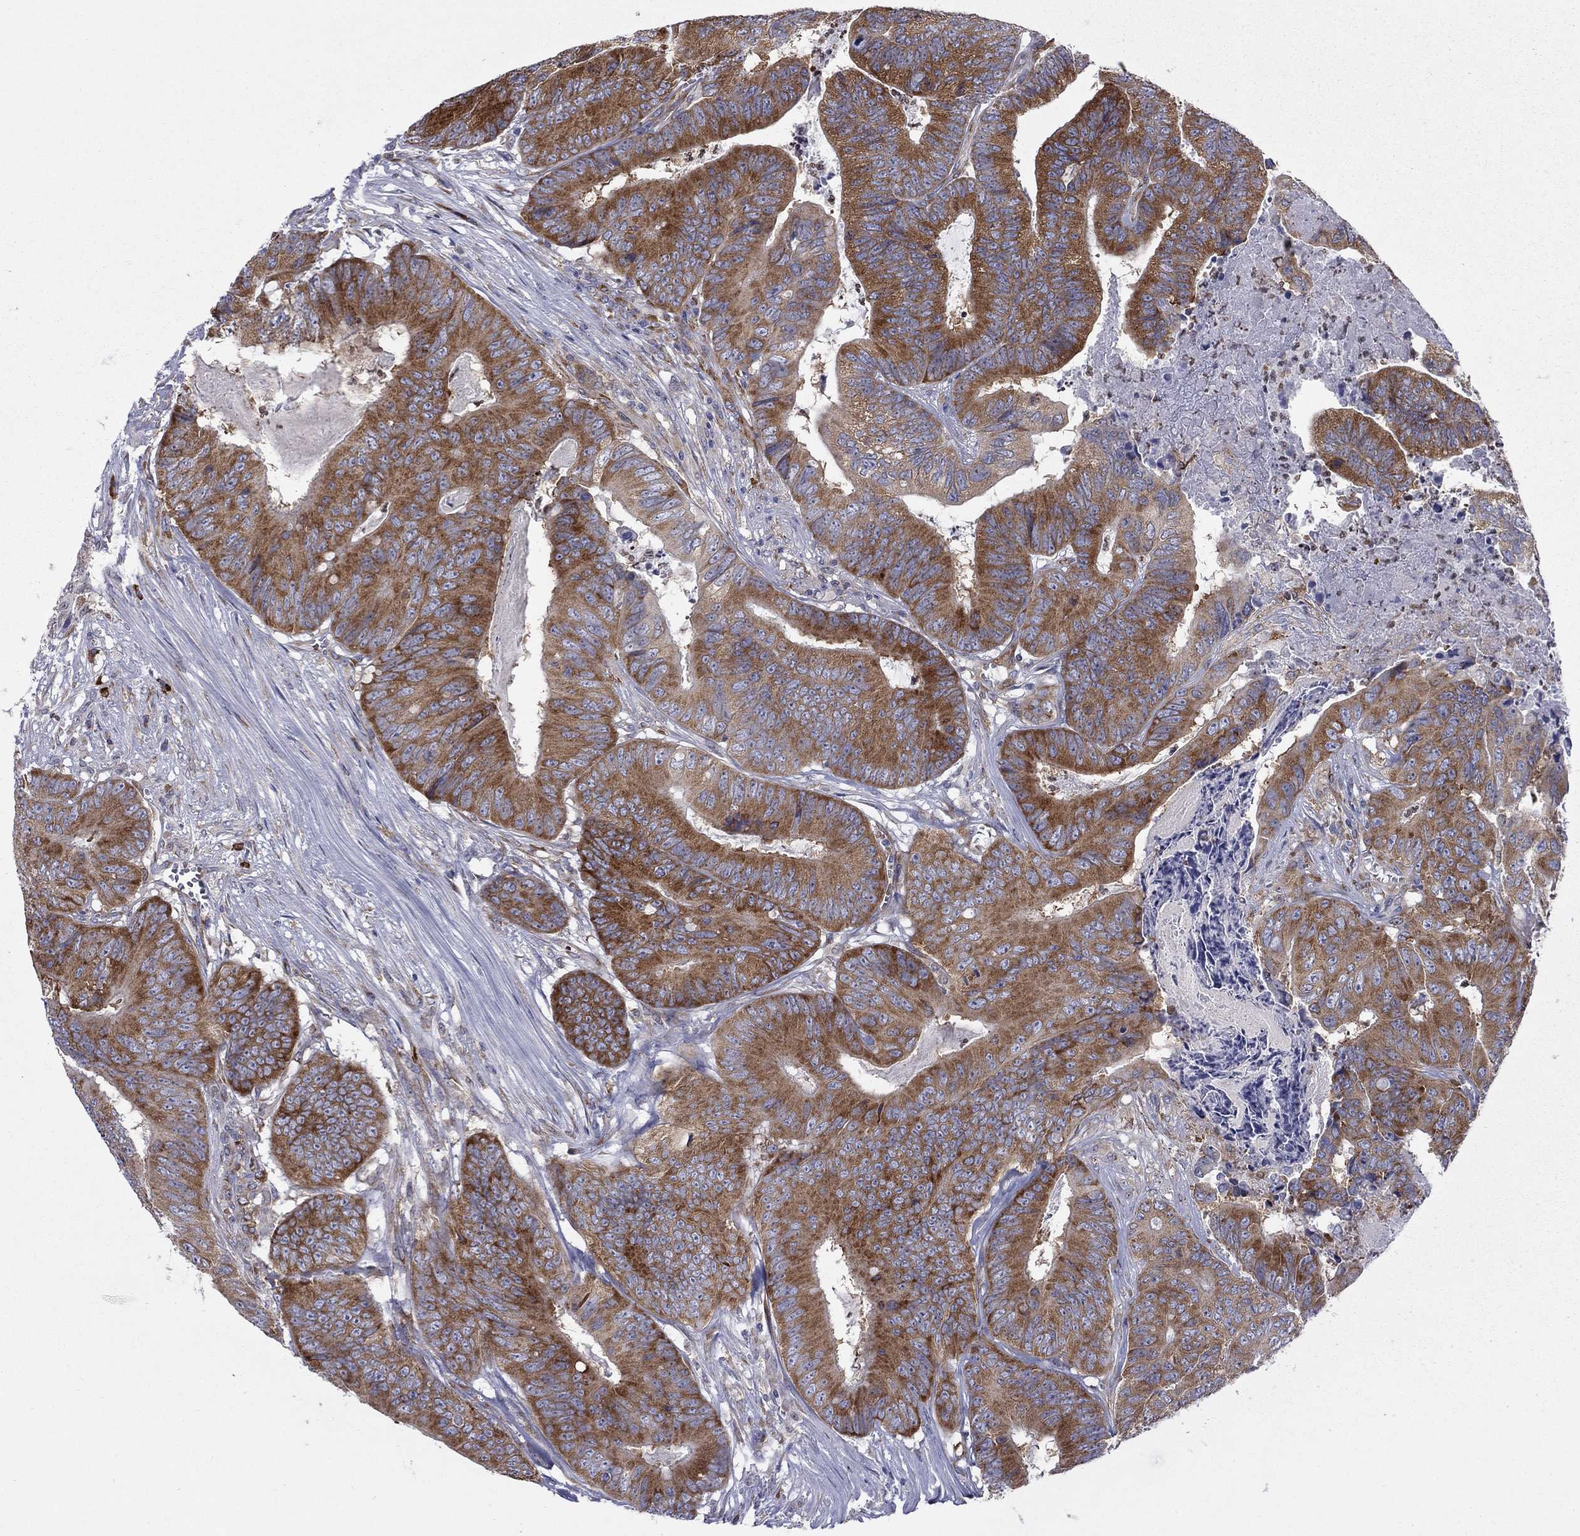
{"staining": {"intensity": "strong", "quantity": ">75%", "location": "cytoplasmic/membranous"}, "tissue": "colorectal cancer", "cell_type": "Tumor cells", "image_type": "cancer", "snomed": [{"axis": "morphology", "description": "Adenocarcinoma, NOS"}, {"axis": "topography", "description": "Colon"}], "caption": "Approximately >75% of tumor cells in colorectal cancer (adenocarcinoma) demonstrate strong cytoplasmic/membranous protein staining as visualized by brown immunohistochemical staining.", "gene": "PABPC4", "patient": {"sex": "male", "age": 84}}